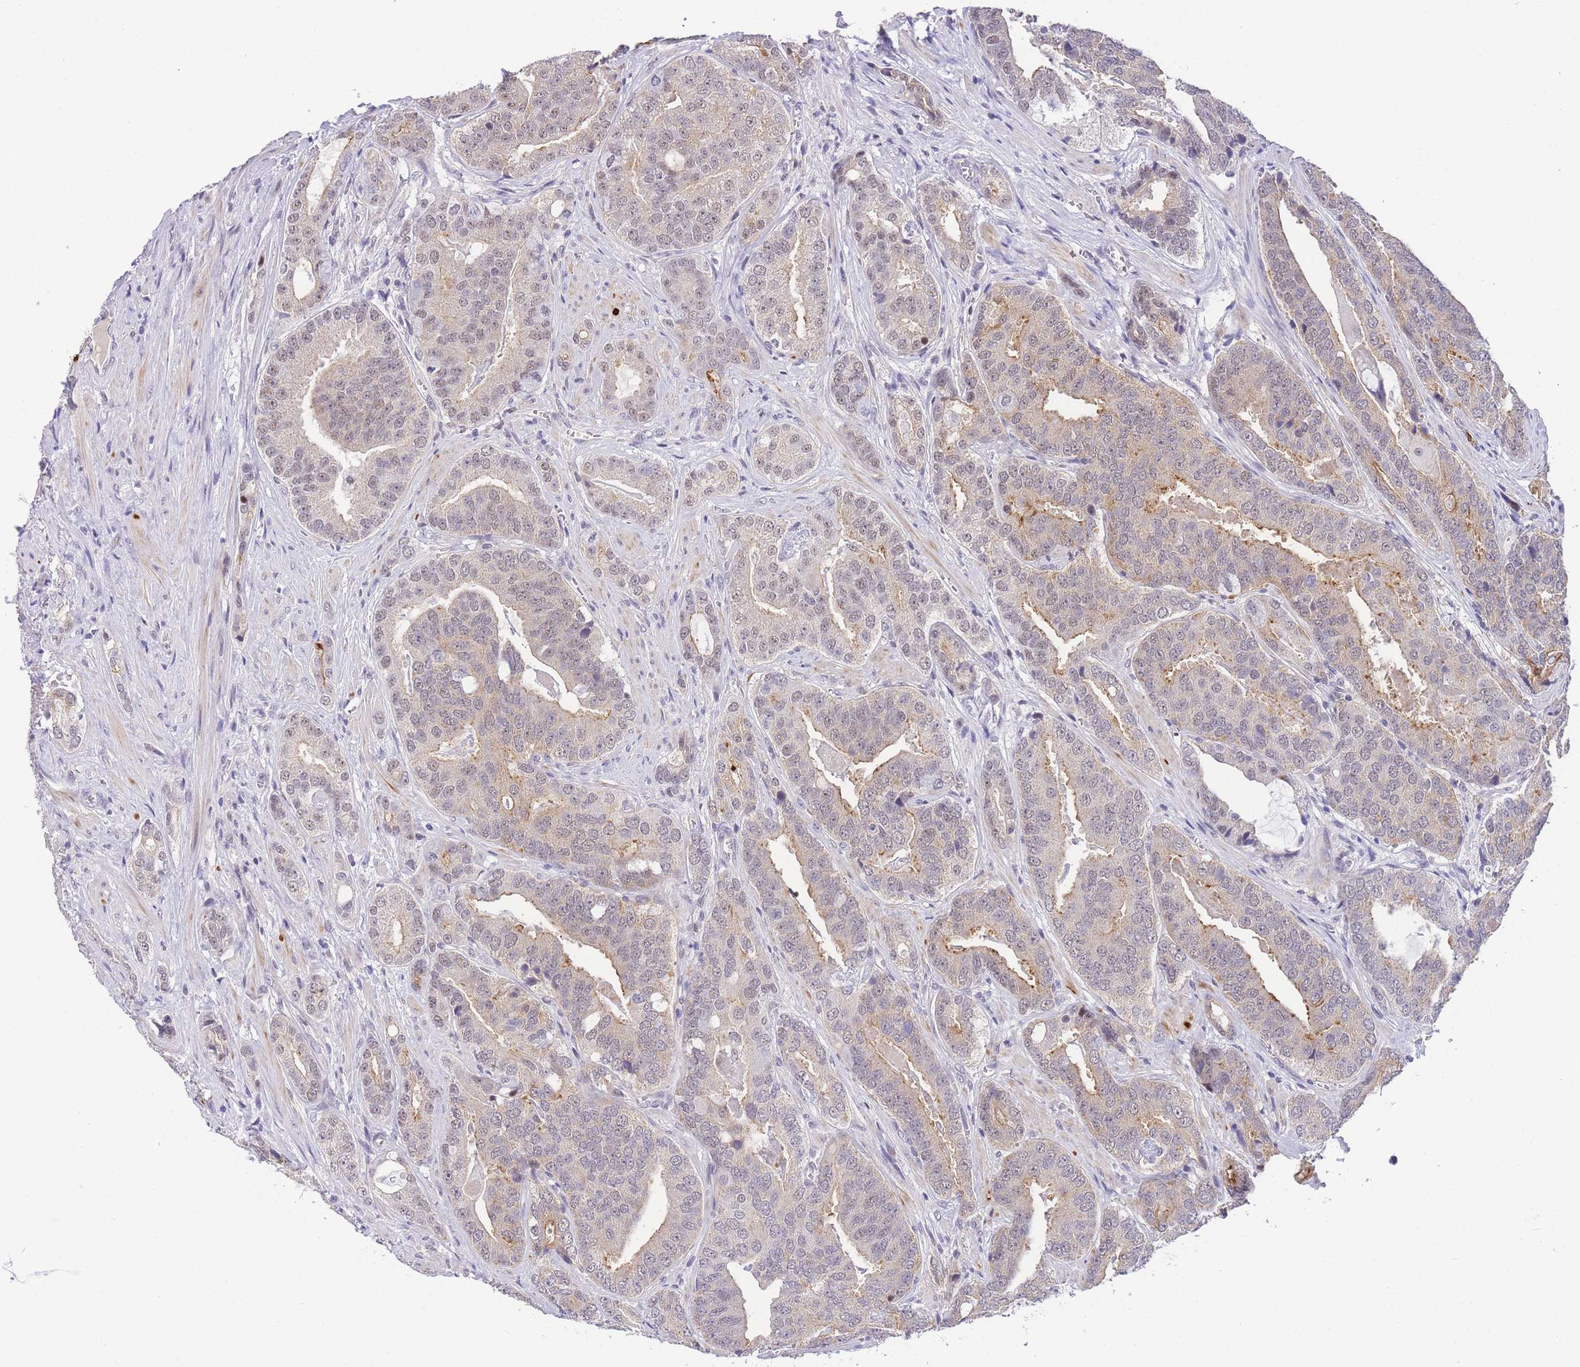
{"staining": {"intensity": "weak", "quantity": "<25%", "location": "cytoplasmic/membranous,nuclear"}, "tissue": "prostate cancer", "cell_type": "Tumor cells", "image_type": "cancer", "snomed": [{"axis": "morphology", "description": "Adenocarcinoma, High grade"}, {"axis": "topography", "description": "Prostate"}], "caption": "Immunohistochemistry (IHC) micrograph of neoplastic tissue: adenocarcinoma (high-grade) (prostate) stained with DAB demonstrates no significant protein positivity in tumor cells.", "gene": "SLC35F2", "patient": {"sex": "male", "age": 55}}